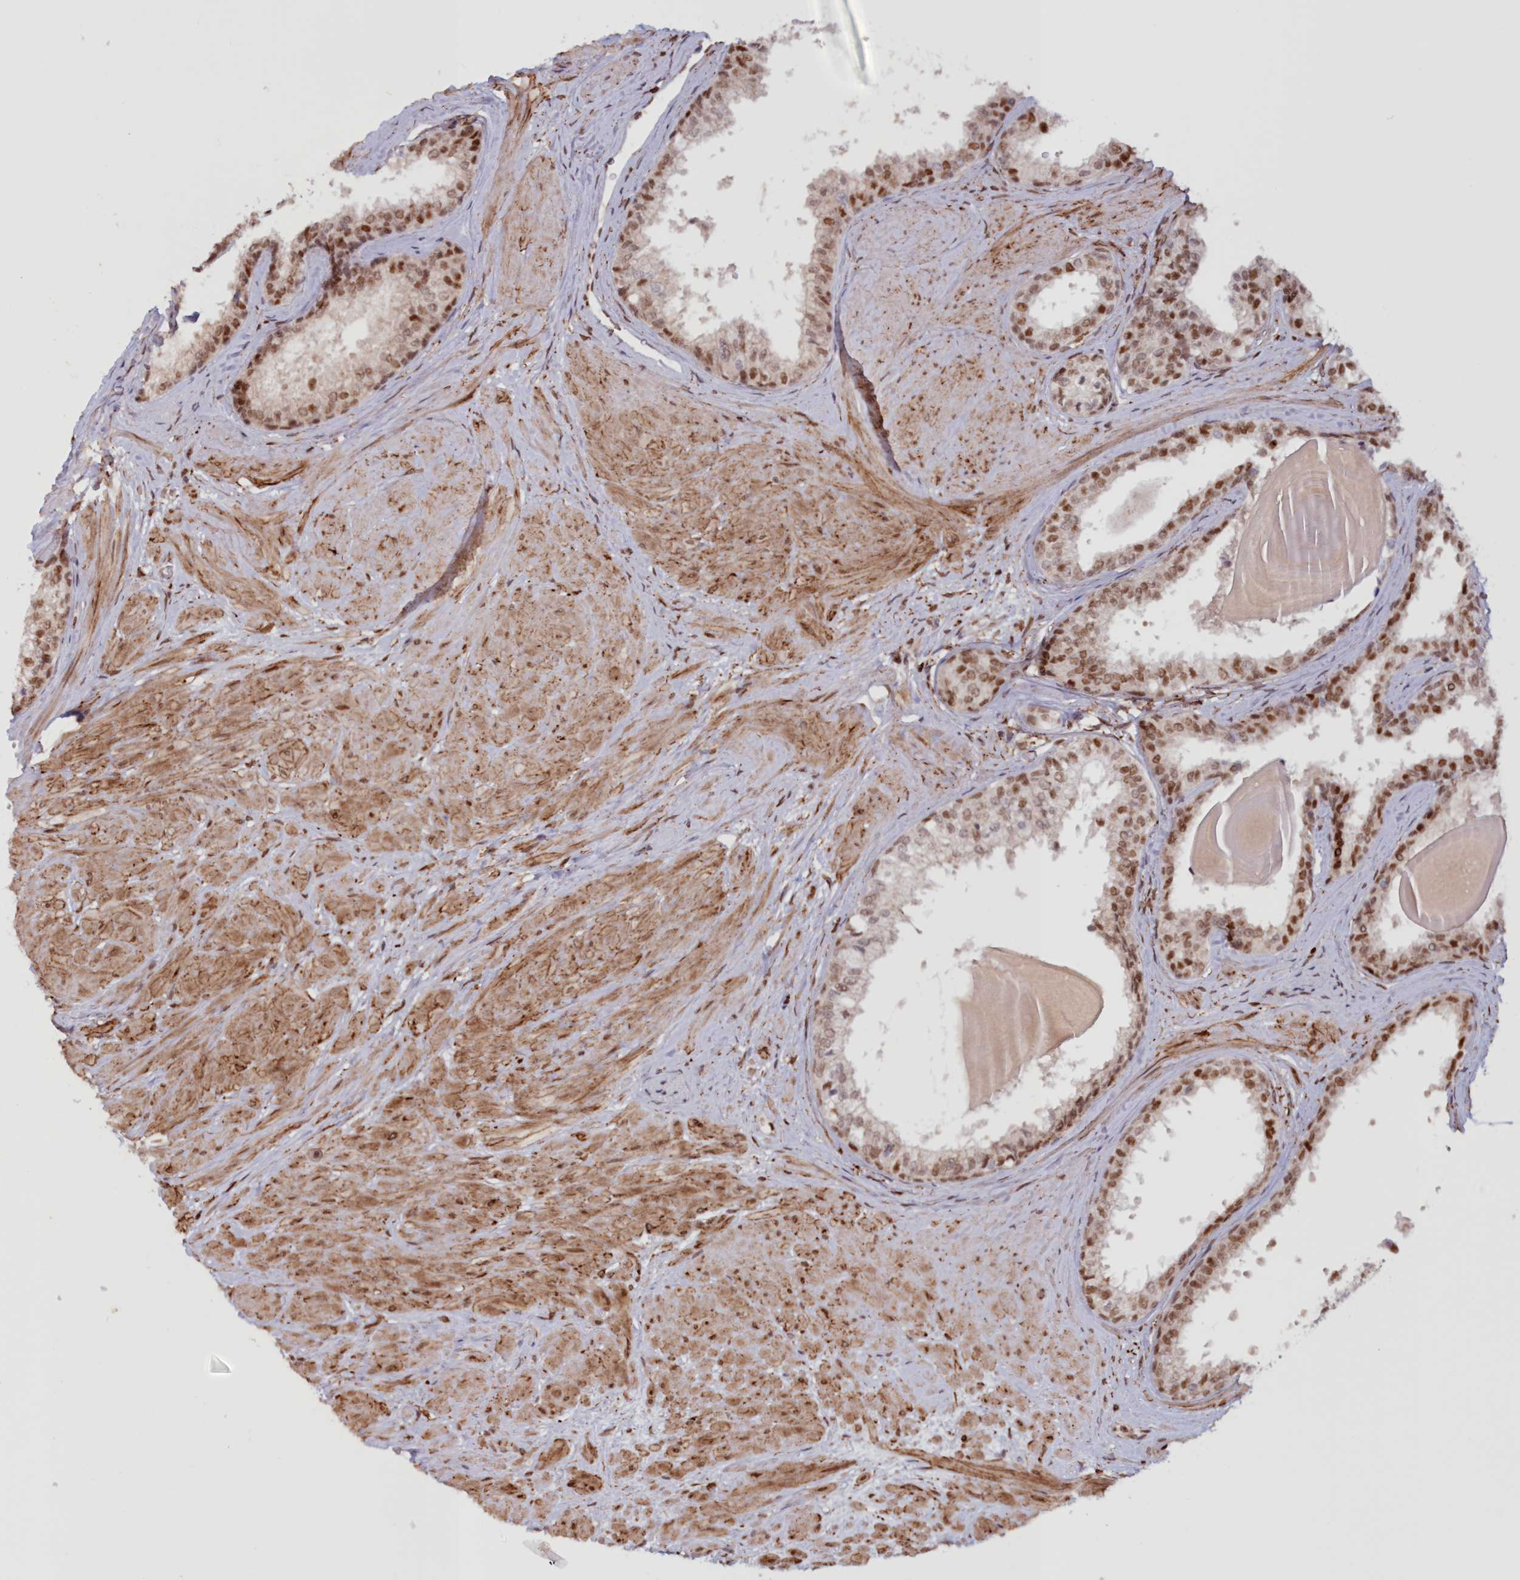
{"staining": {"intensity": "moderate", "quantity": ">75%", "location": "nuclear"}, "tissue": "prostate", "cell_type": "Glandular cells", "image_type": "normal", "snomed": [{"axis": "morphology", "description": "Normal tissue, NOS"}, {"axis": "topography", "description": "Prostate"}], "caption": "Protein expression analysis of unremarkable prostate demonstrates moderate nuclear positivity in approximately >75% of glandular cells.", "gene": "POLR2B", "patient": {"sex": "male", "age": 48}}